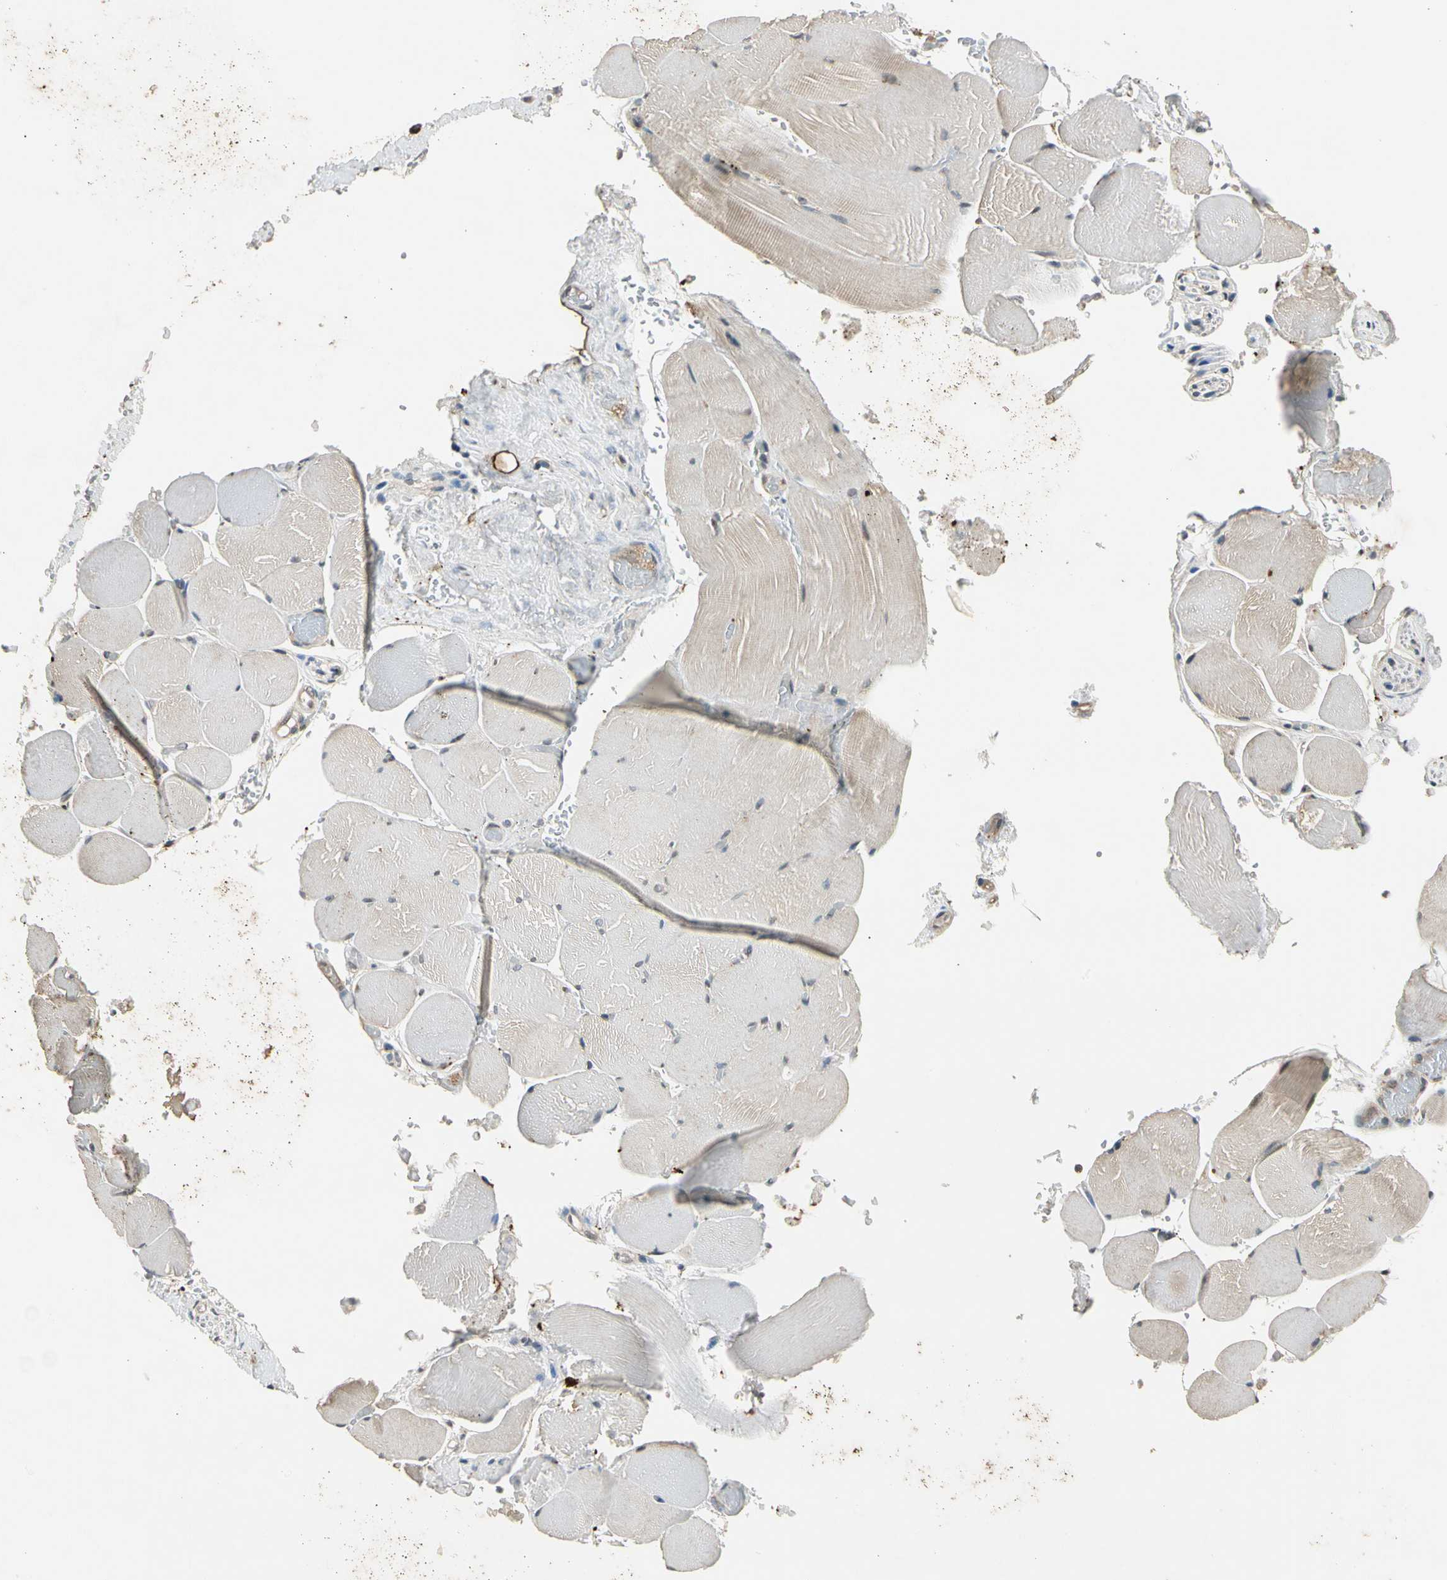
{"staining": {"intensity": "weak", "quantity": ">75%", "location": "cytoplasmic/membranous"}, "tissue": "skeletal muscle", "cell_type": "Myocytes", "image_type": "normal", "snomed": [{"axis": "morphology", "description": "Normal tissue, NOS"}, {"axis": "topography", "description": "Skeletal muscle"}, {"axis": "topography", "description": "Soft tissue"}], "caption": "Protein analysis of benign skeletal muscle reveals weak cytoplasmic/membranous positivity in about >75% of myocytes.", "gene": "ROCK2", "patient": {"sex": "female", "age": 58}}